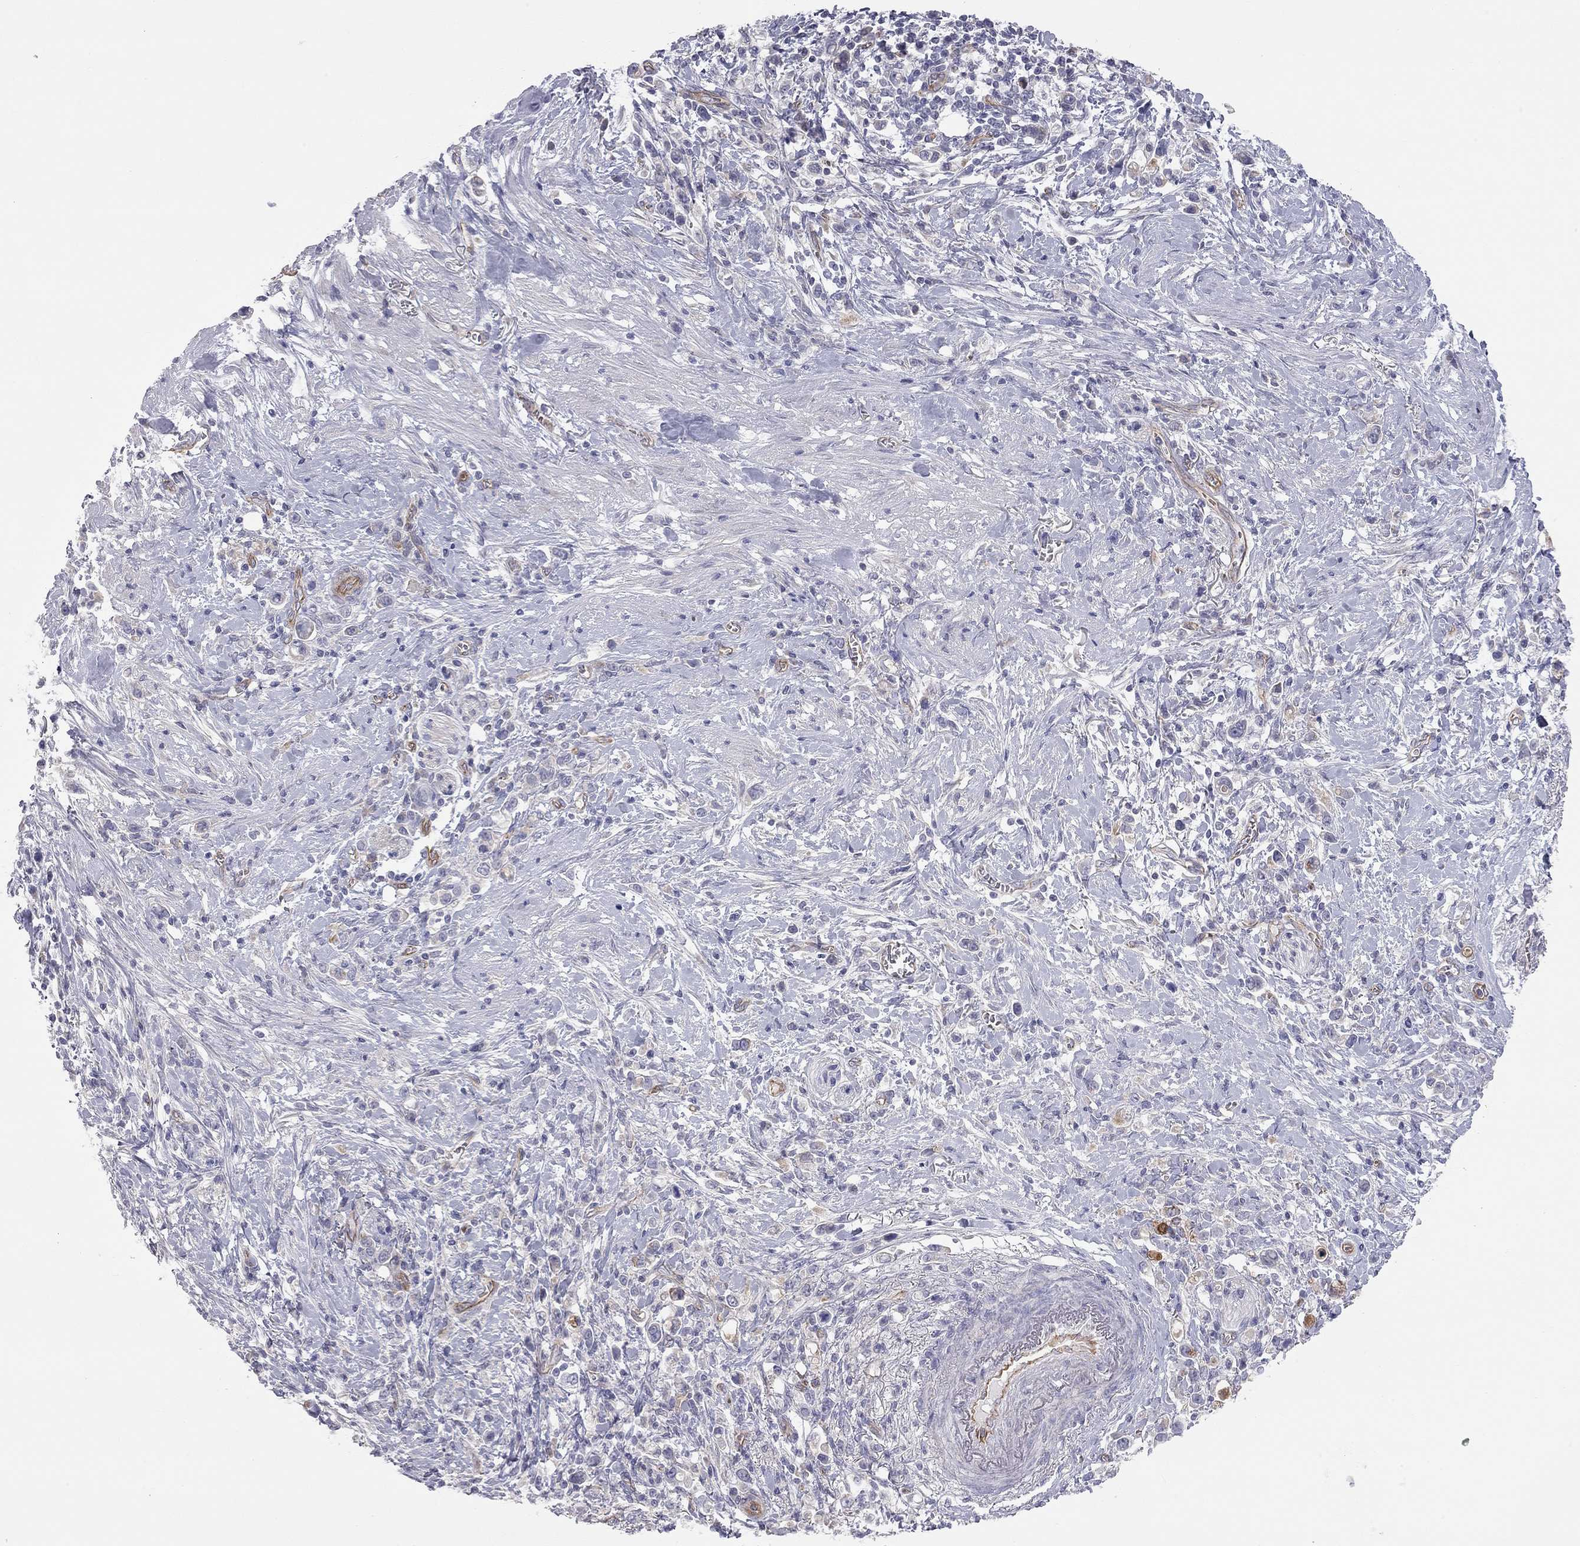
{"staining": {"intensity": "negative", "quantity": "none", "location": "none"}, "tissue": "stomach cancer", "cell_type": "Tumor cells", "image_type": "cancer", "snomed": [{"axis": "morphology", "description": "Adenocarcinoma, NOS"}, {"axis": "topography", "description": "Stomach"}], "caption": "Tumor cells show no significant expression in stomach cancer.", "gene": "GPRC5B", "patient": {"sex": "male", "age": 63}}